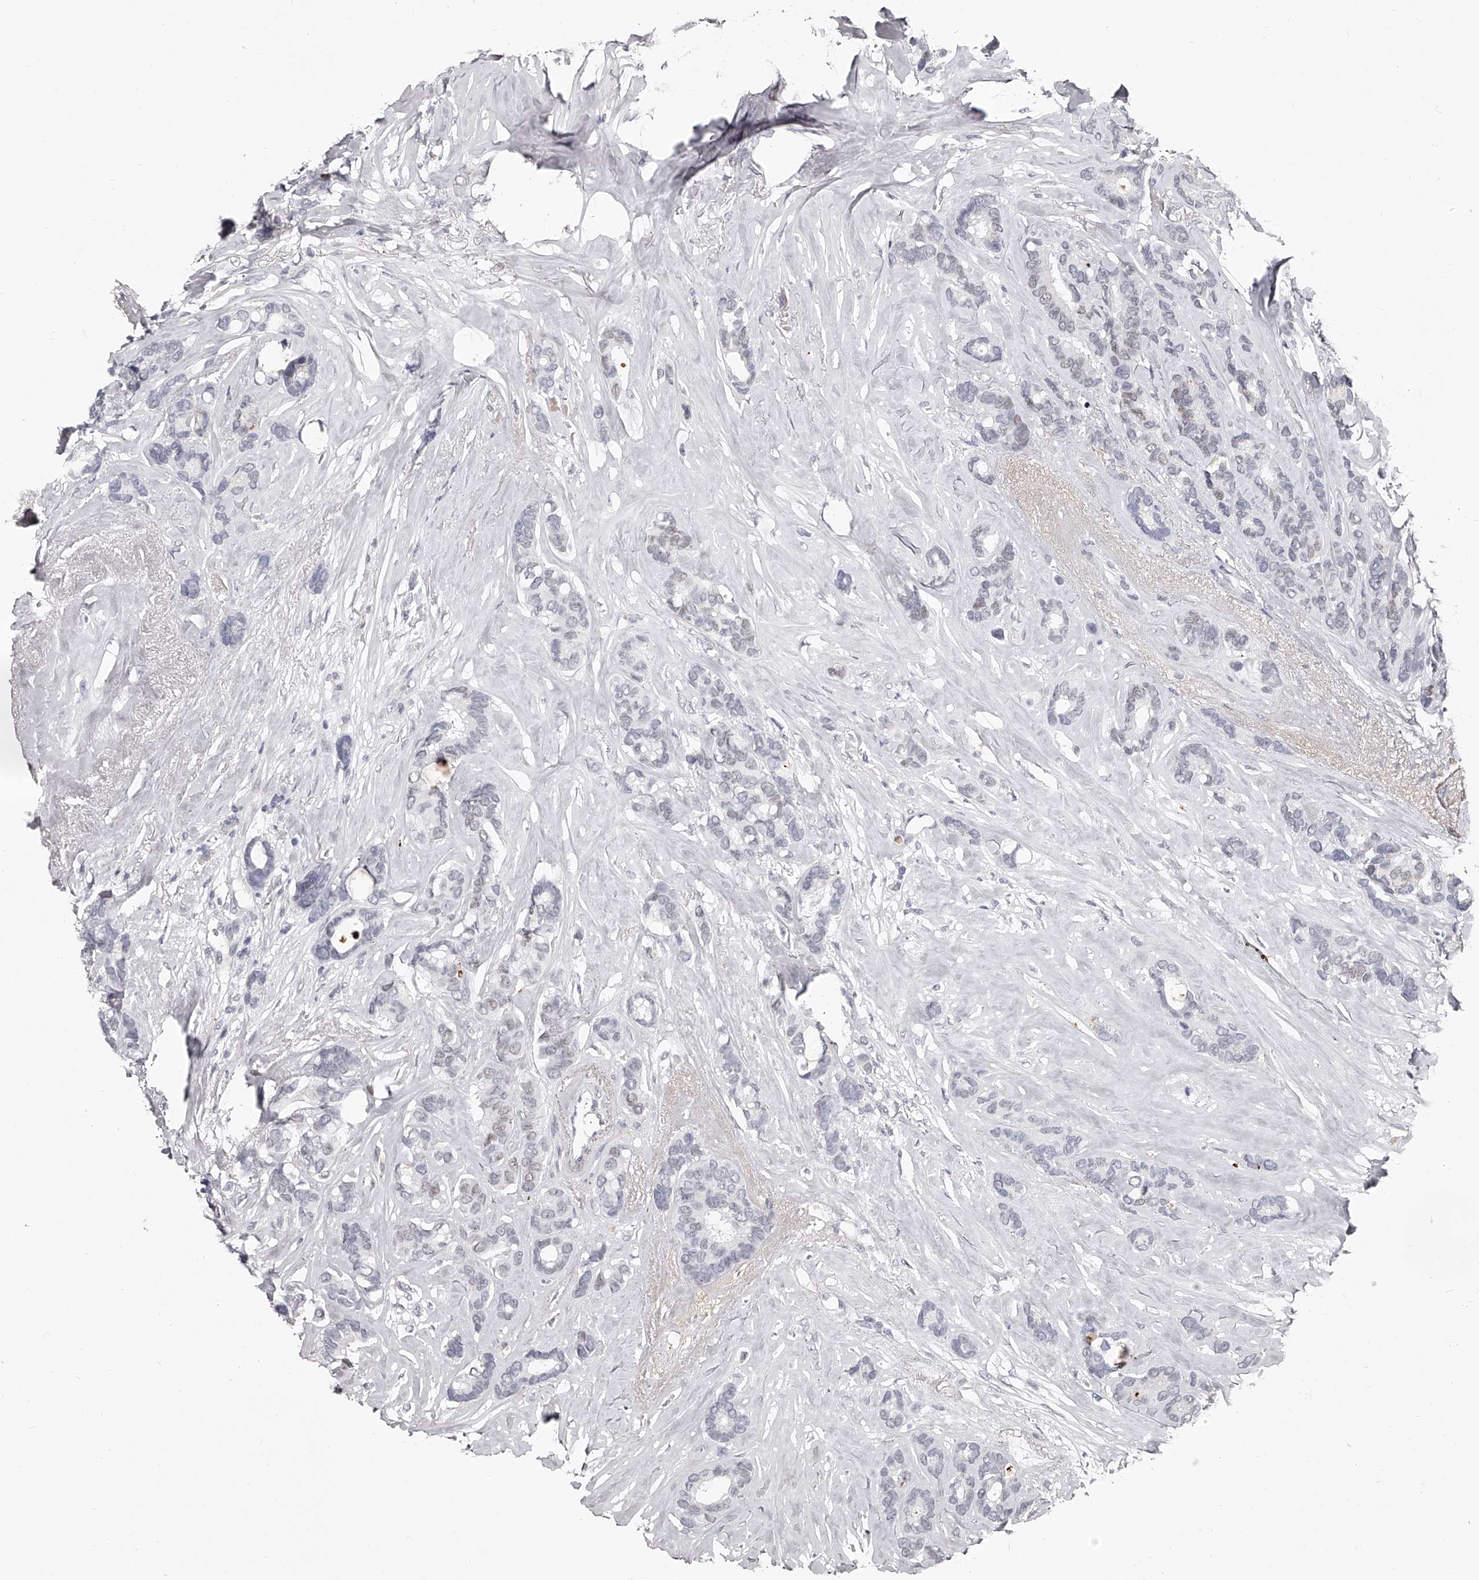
{"staining": {"intensity": "negative", "quantity": "none", "location": "none"}, "tissue": "breast cancer", "cell_type": "Tumor cells", "image_type": "cancer", "snomed": [{"axis": "morphology", "description": "Duct carcinoma"}, {"axis": "topography", "description": "Breast"}], "caption": "Protein analysis of breast cancer (invasive ductal carcinoma) reveals no significant positivity in tumor cells.", "gene": "URGCP", "patient": {"sex": "female", "age": 87}}